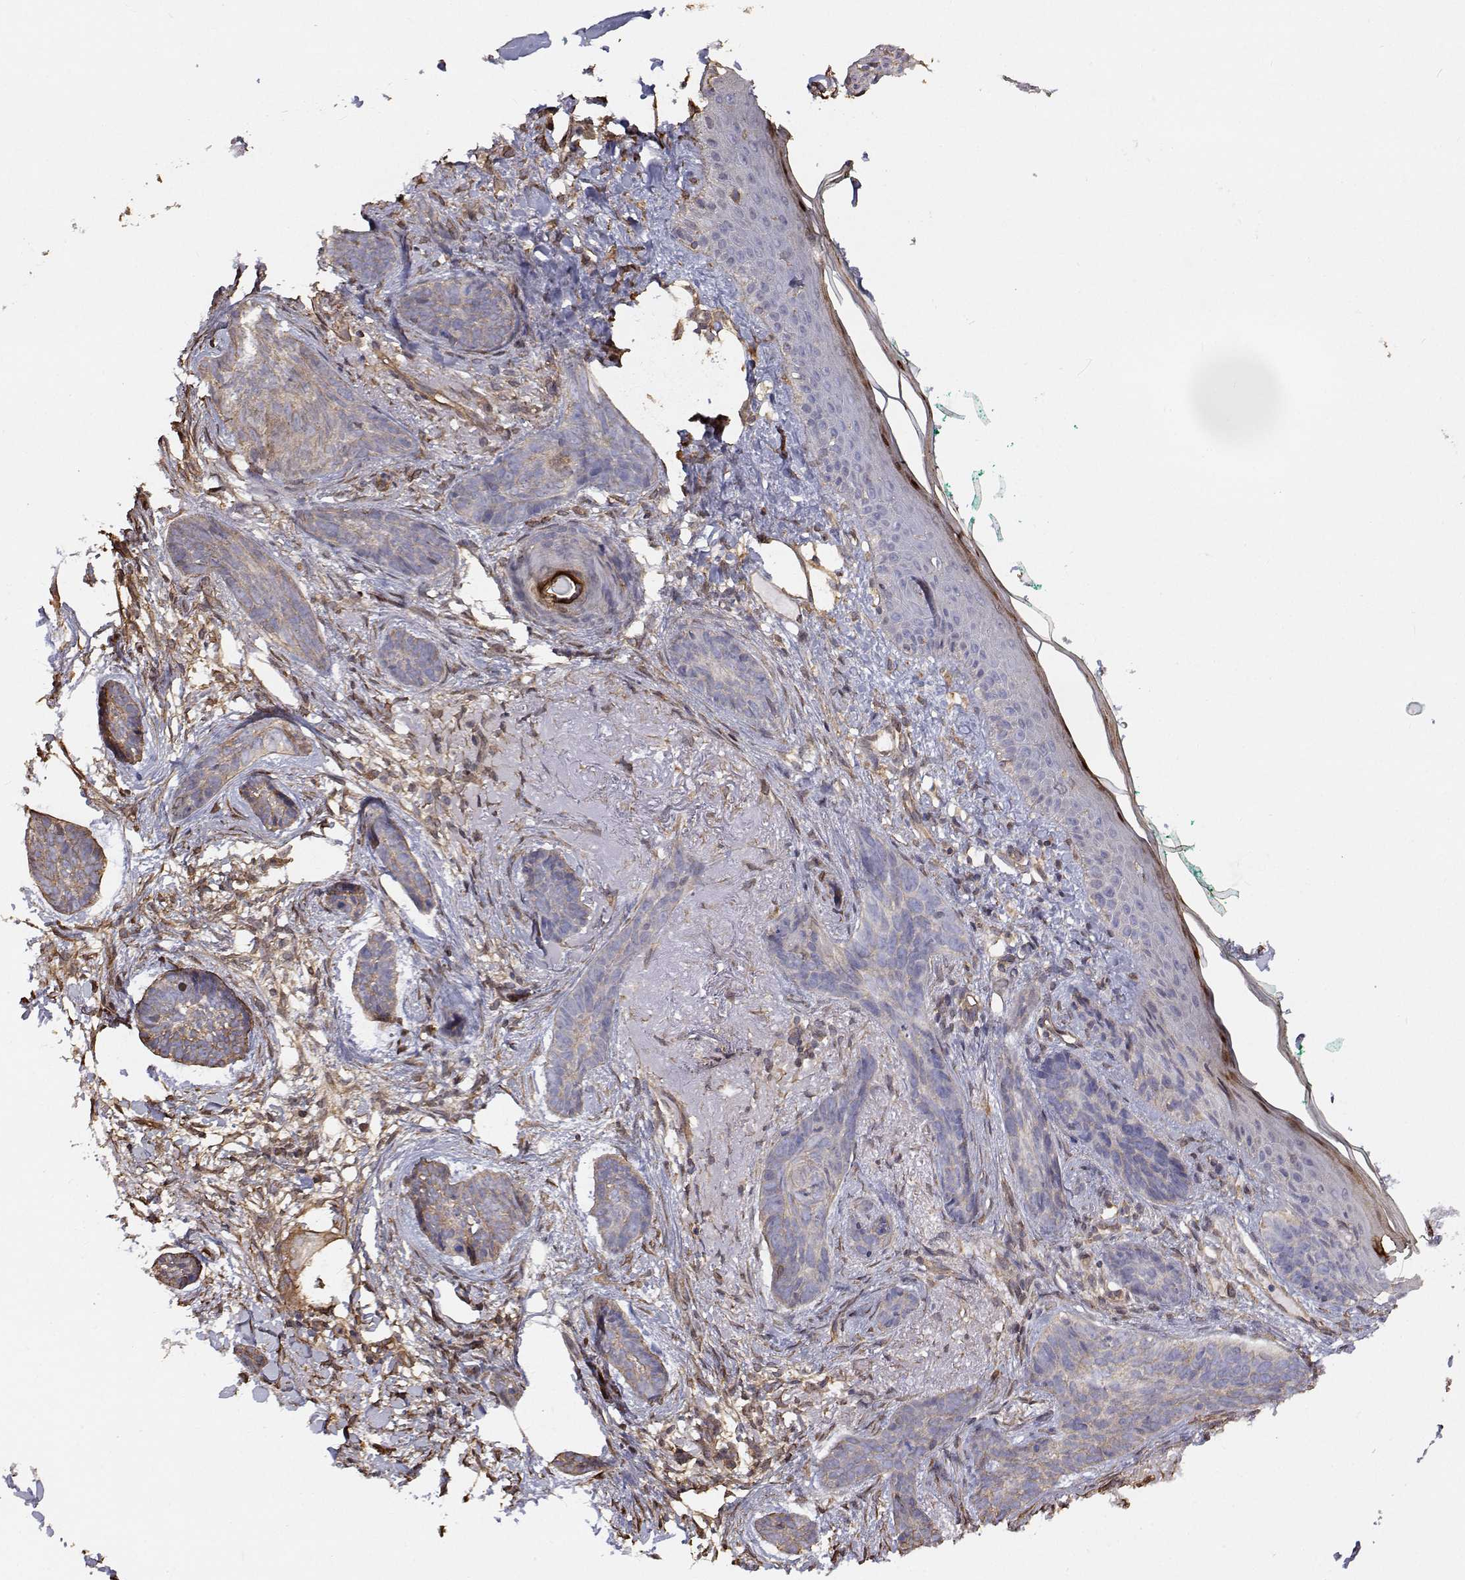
{"staining": {"intensity": "weak", "quantity": "<25%", "location": "cytoplasmic/membranous"}, "tissue": "skin cancer", "cell_type": "Tumor cells", "image_type": "cancer", "snomed": [{"axis": "morphology", "description": "Basal cell carcinoma"}, {"axis": "topography", "description": "Skin"}], "caption": "This is an immunohistochemistry (IHC) micrograph of skin basal cell carcinoma. There is no positivity in tumor cells.", "gene": "GSDMA", "patient": {"sex": "female", "age": 78}}